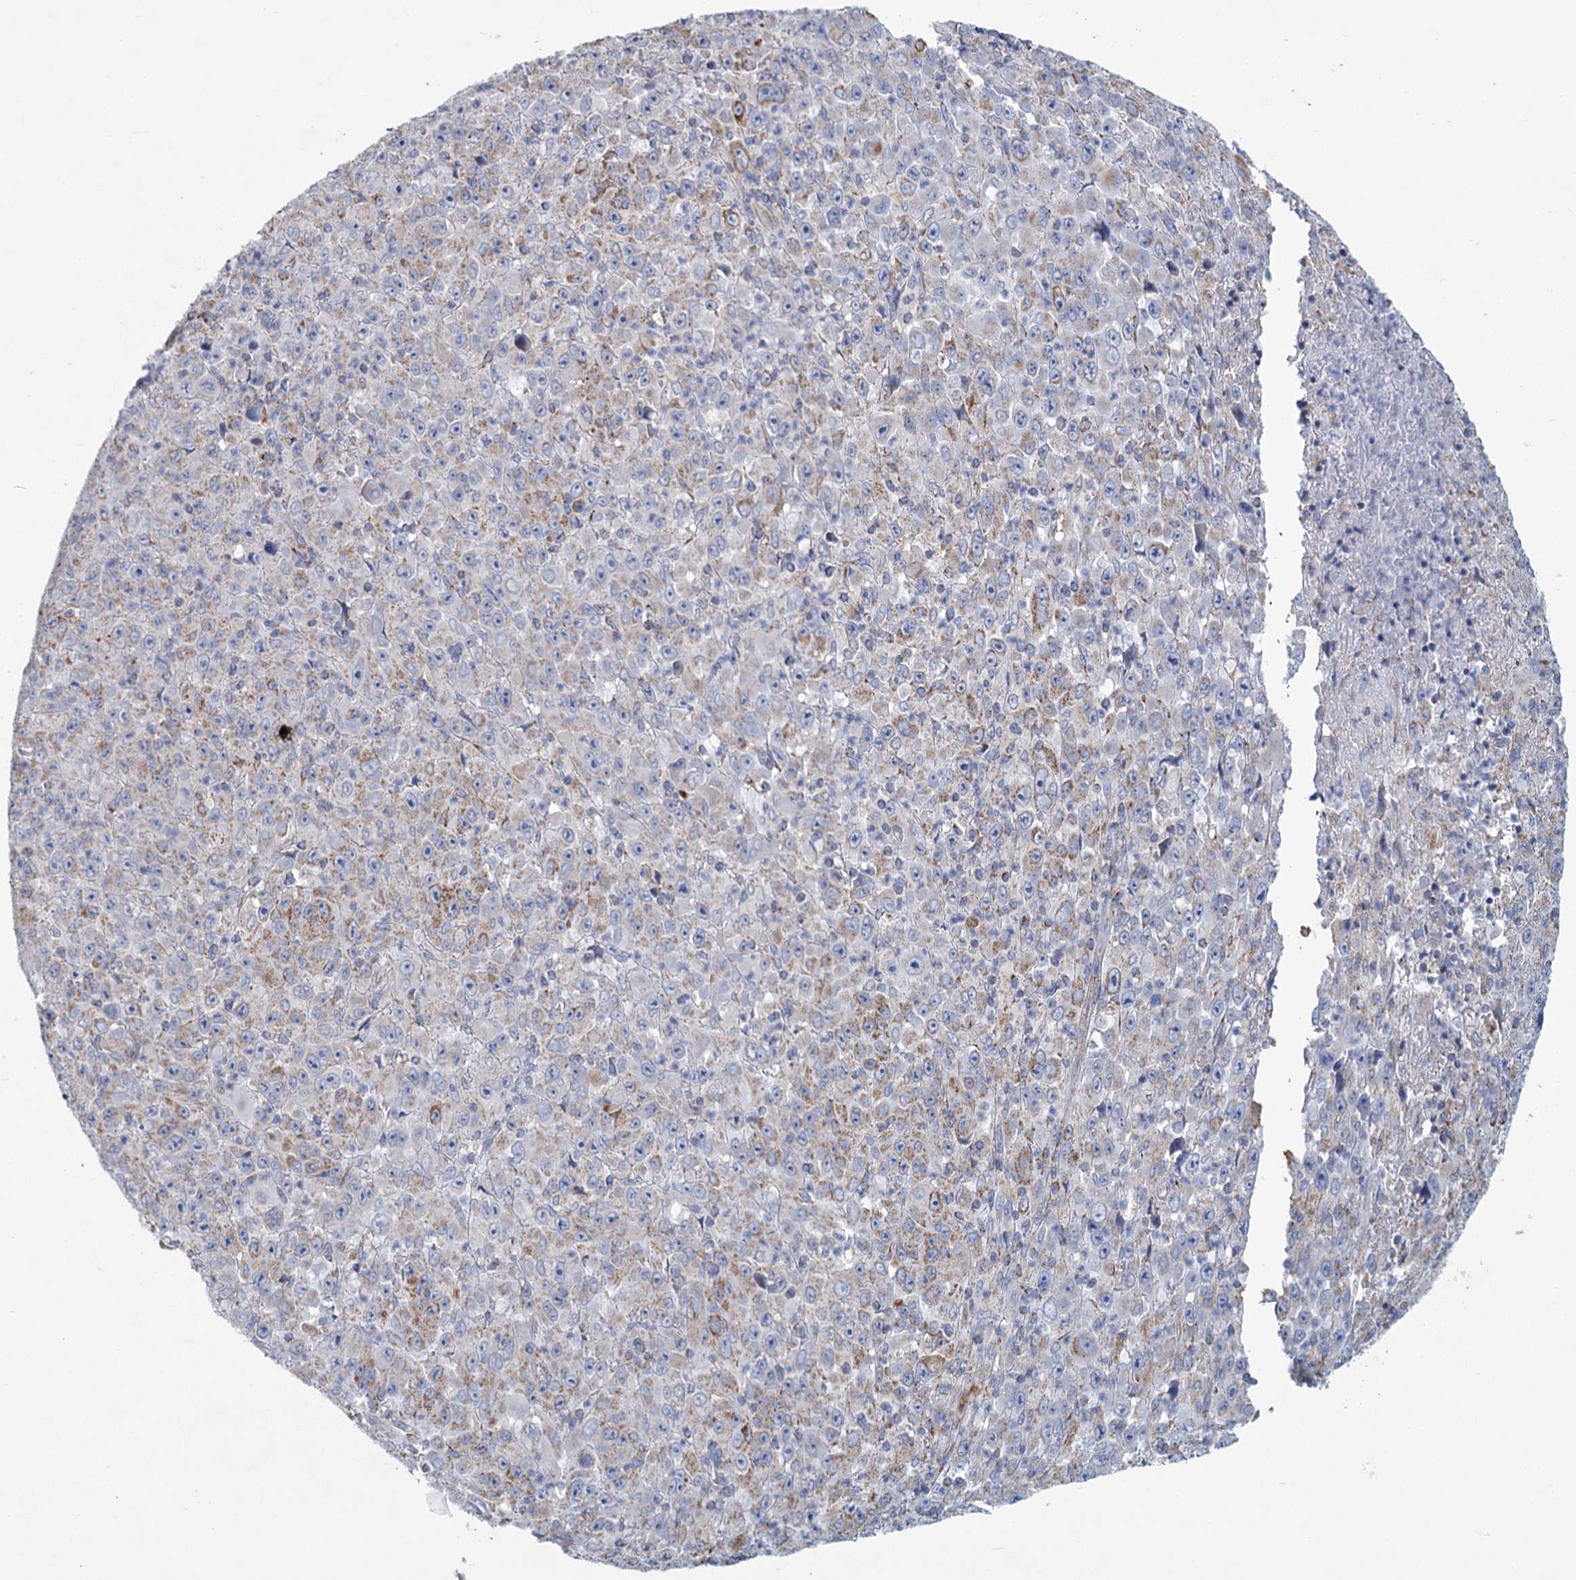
{"staining": {"intensity": "moderate", "quantity": "<25%", "location": "cytoplasmic/membranous"}, "tissue": "melanoma", "cell_type": "Tumor cells", "image_type": "cancer", "snomed": [{"axis": "morphology", "description": "Malignant melanoma, Metastatic site"}, {"axis": "topography", "description": "Skin"}], "caption": "Immunohistochemical staining of human melanoma demonstrates low levels of moderate cytoplasmic/membranous expression in about <25% of tumor cells. The protein of interest is shown in brown color, while the nuclei are stained blue.", "gene": "NDUFC2", "patient": {"sex": "female", "age": 56}}